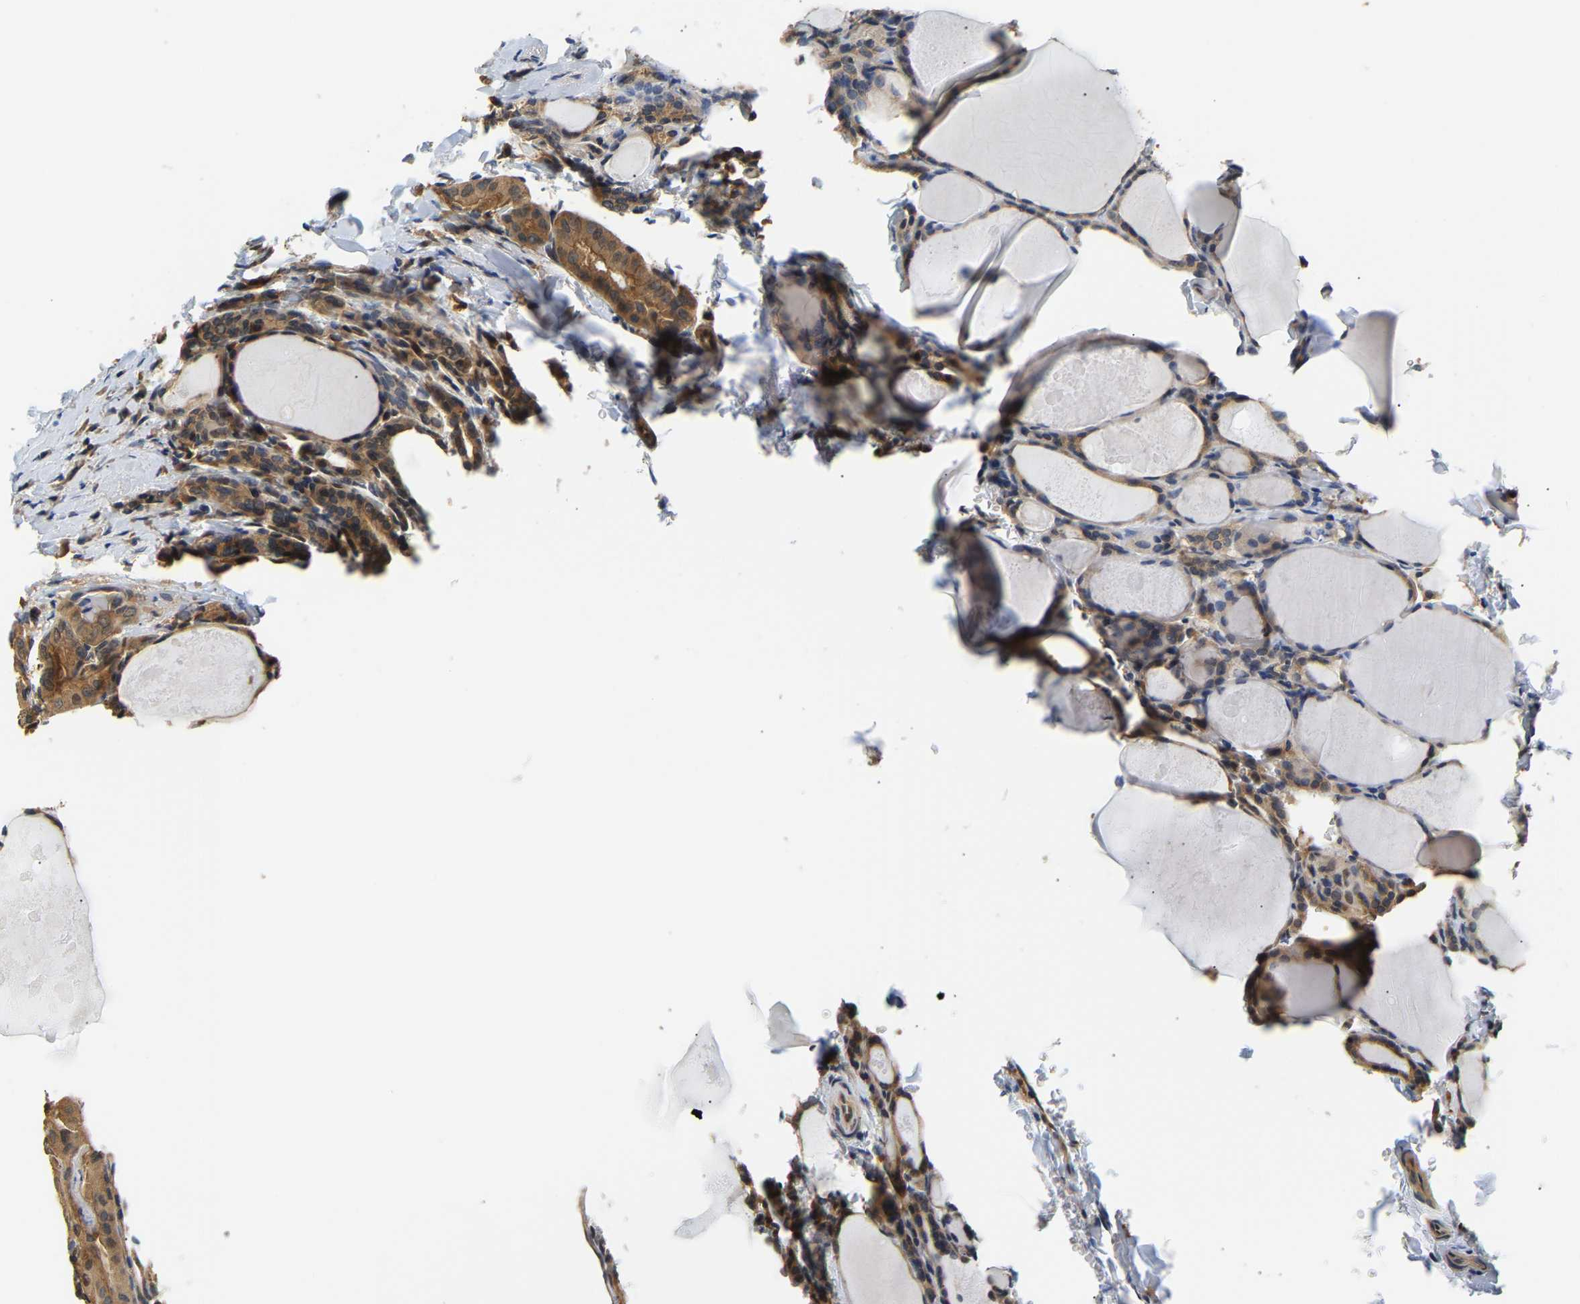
{"staining": {"intensity": "weak", "quantity": ">75%", "location": "cytoplasmic/membranous"}, "tissue": "thyroid cancer", "cell_type": "Tumor cells", "image_type": "cancer", "snomed": [{"axis": "morphology", "description": "Papillary adenocarcinoma, NOS"}, {"axis": "topography", "description": "Thyroid gland"}], "caption": "The micrograph reveals immunohistochemical staining of papillary adenocarcinoma (thyroid). There is weak cytoplasmic/membranous expression is appreciated in approximately >75% of tumor cells.", "gene": "ARHGEF12", "patient": {"sex": "female", "age": 42}}